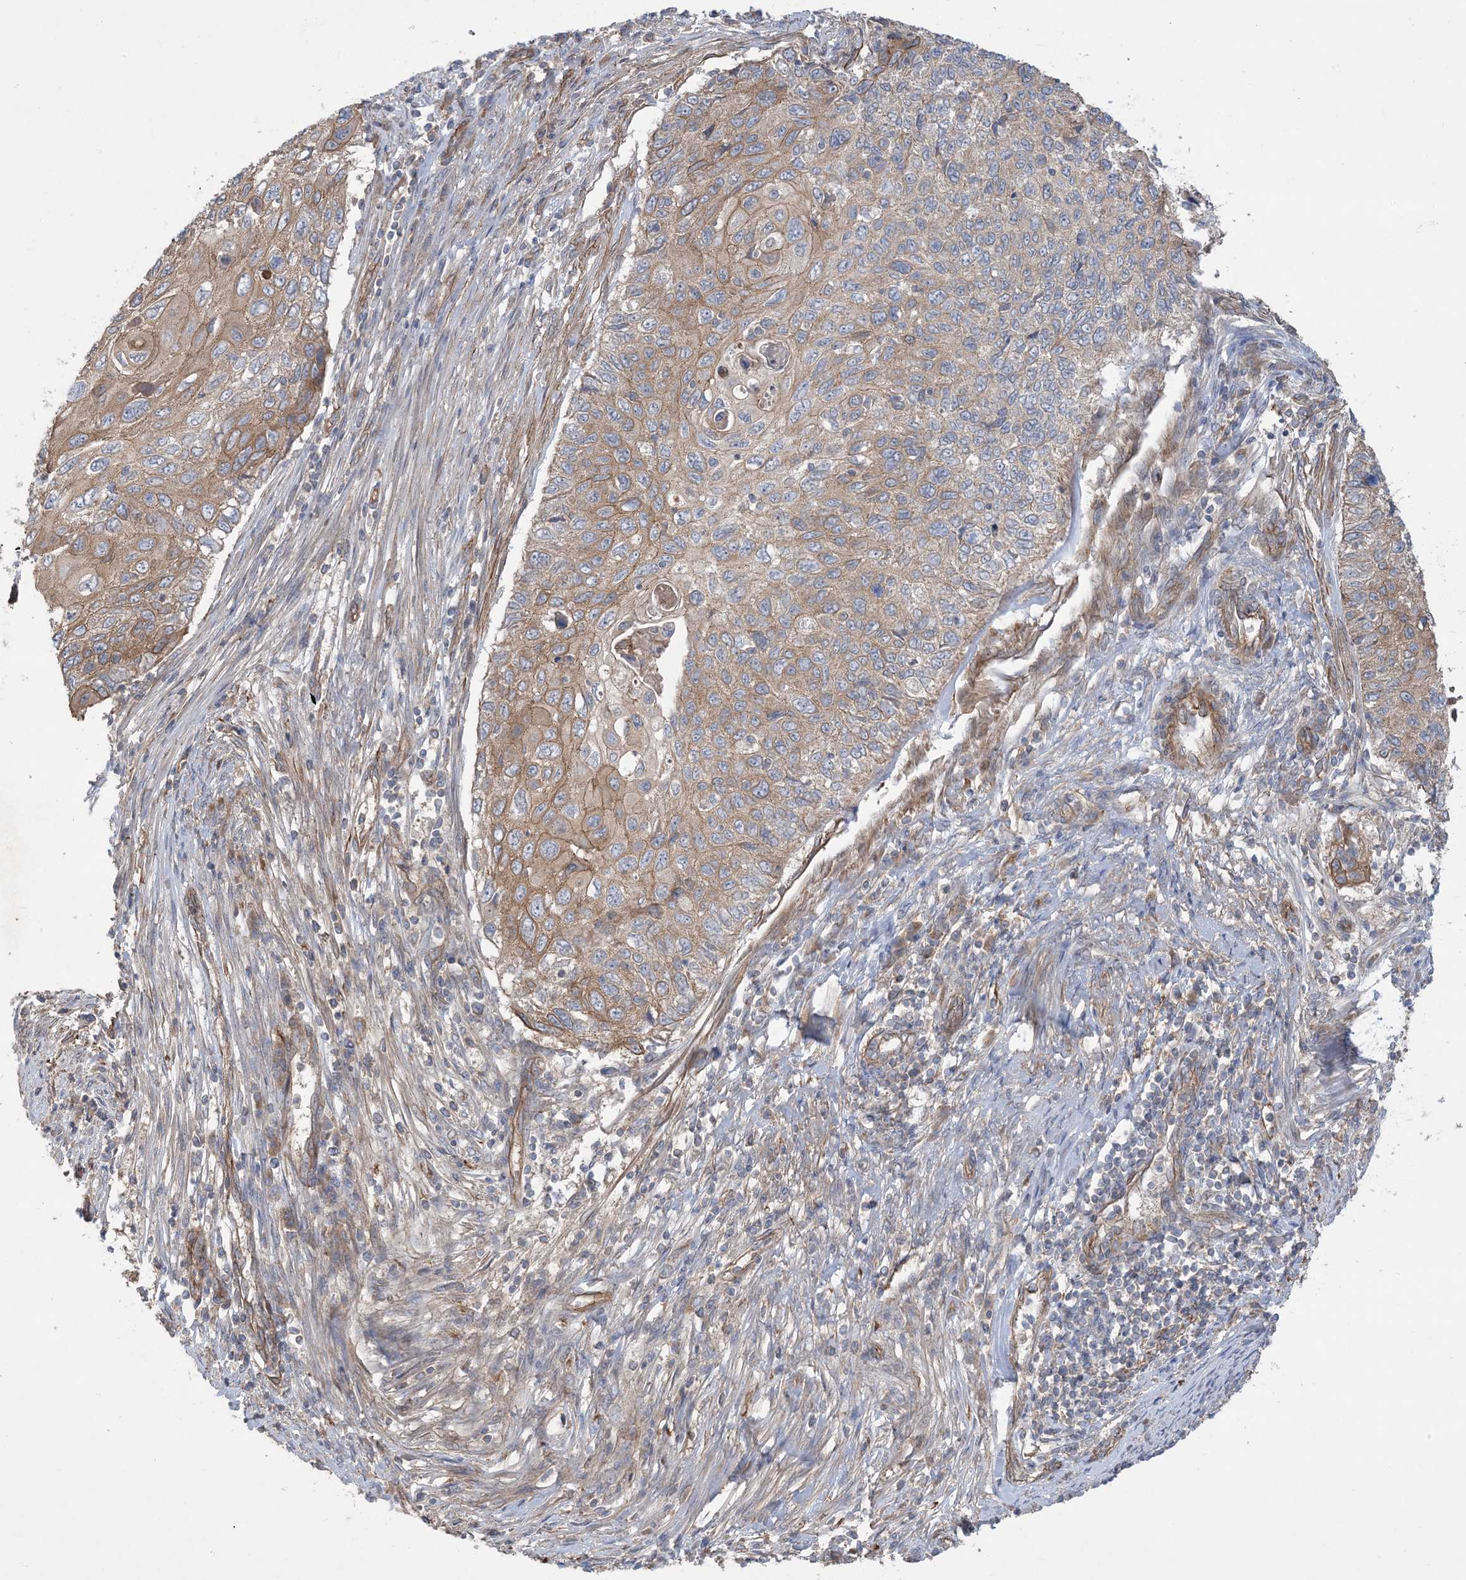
{"staining": {"intensity": "moderate", "quantity": ">75%", "location": "cytoplasmic/membranous"}, "tissue": "cervical cancer", "cell_type": "Tumor cells", "image_type": "cancer", "snomed": [{"axis": "morphology", "description": "Squamous cell carcinoma, NOS"}, {"axis": "topography", "description": "Cervix"}], "caption": "Immunohistochemical staining of cervical squamous cell carcinoma displays medium levels of moderate cytoplasmic/membranous staining in approximately >75% of tumor cells.", "gene": "CCNY", "patient": {"sex": "female", "age": 70}}